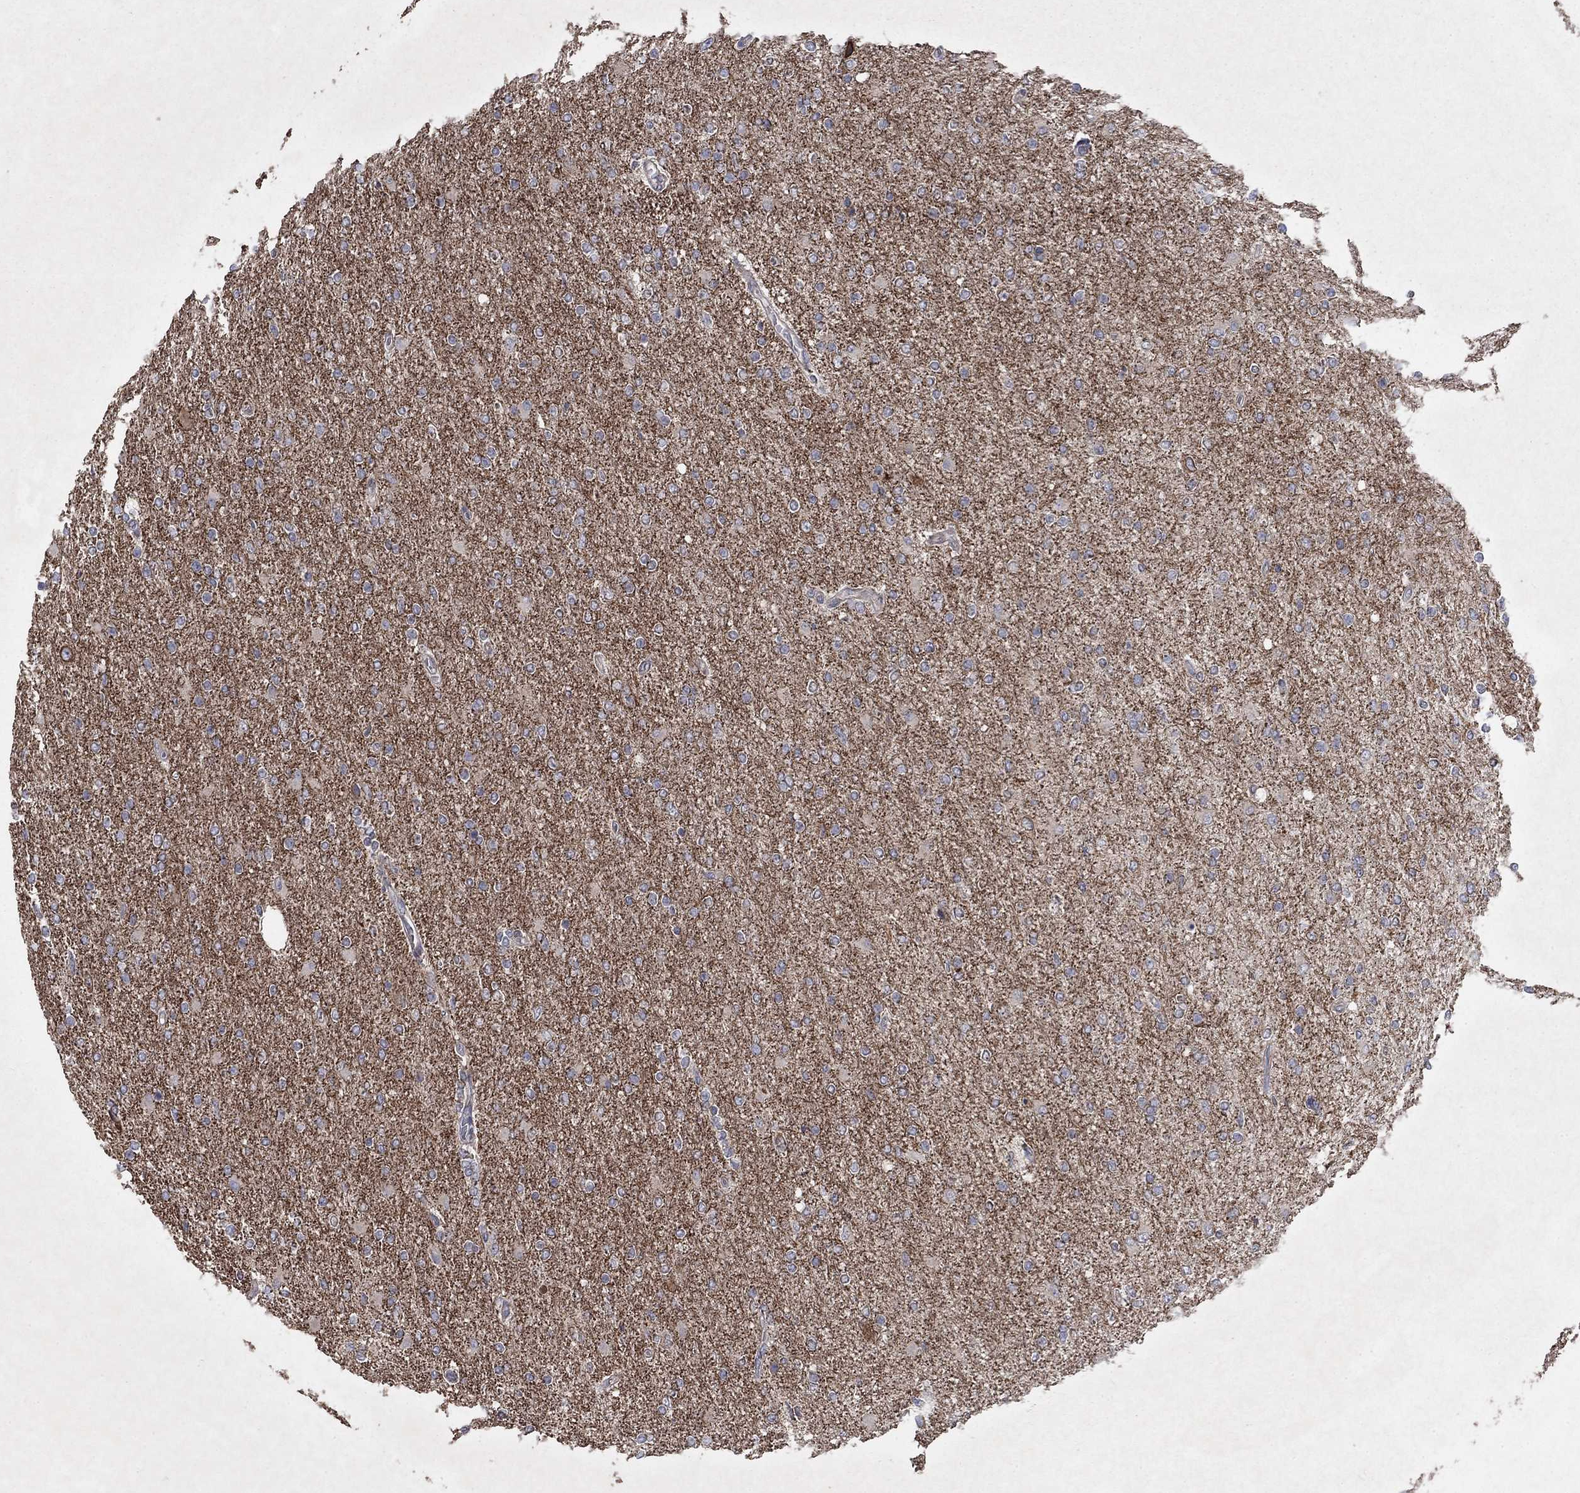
{"staining": {"intensity": "negative", "quantity": "none", "location": "none"}, "tissue": "glioma", "cell_type": "Tumor cells", "image_type": "cancer", "snomed": [{"axis": "morphology", "description": "Glioma, malignant, High grade"}, {"axis": "topography", "description": "Cerebral cortex"}], "caption": "Glioma was stained to show a protein in brown. There is no significant positivity in tumor cells.", "gene": "NCEH1", "patient": {"sex": "male", "age": 70}}